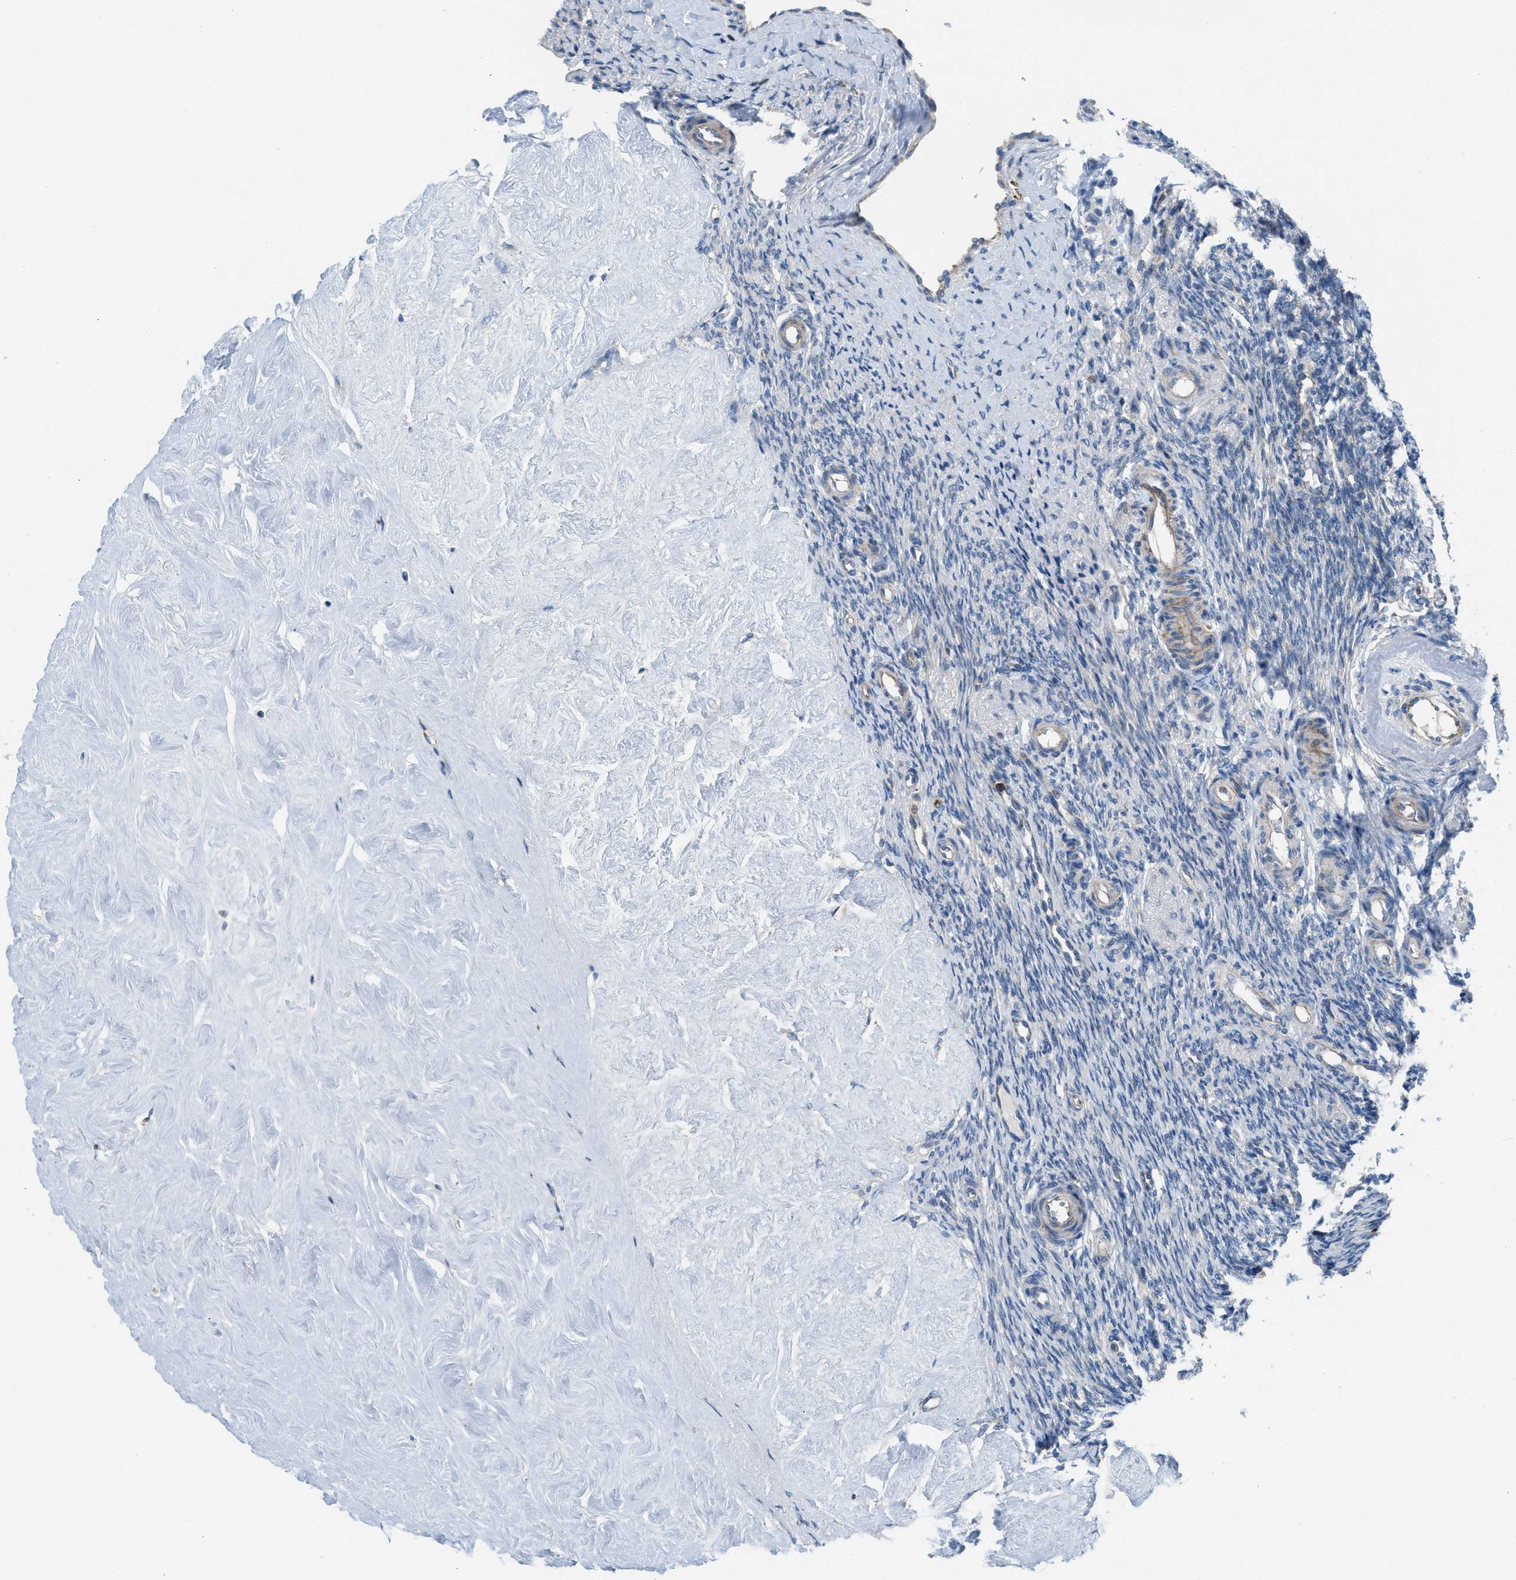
{"staining": {"intensity": "moderate", "quantity": "<25%", "location": "cytoplasmic/membranous"}, "tissue": "ovary", "cell_type": "Follicle cells", "image_type": "normal", "snomed": [{"axis": "morphology", "description": "Normal tissue, NOS"}, {"axis": "topography", "description": "Ovary"}], "caption": "About <25% of follicle cells in unremarkable ovary reveal moderate cytoplasmic/membranous protein positivity as visualized by brown immunohistochemical staining.", "gene": "TPH1", "patient": {"sex": "female", "age": 41}}